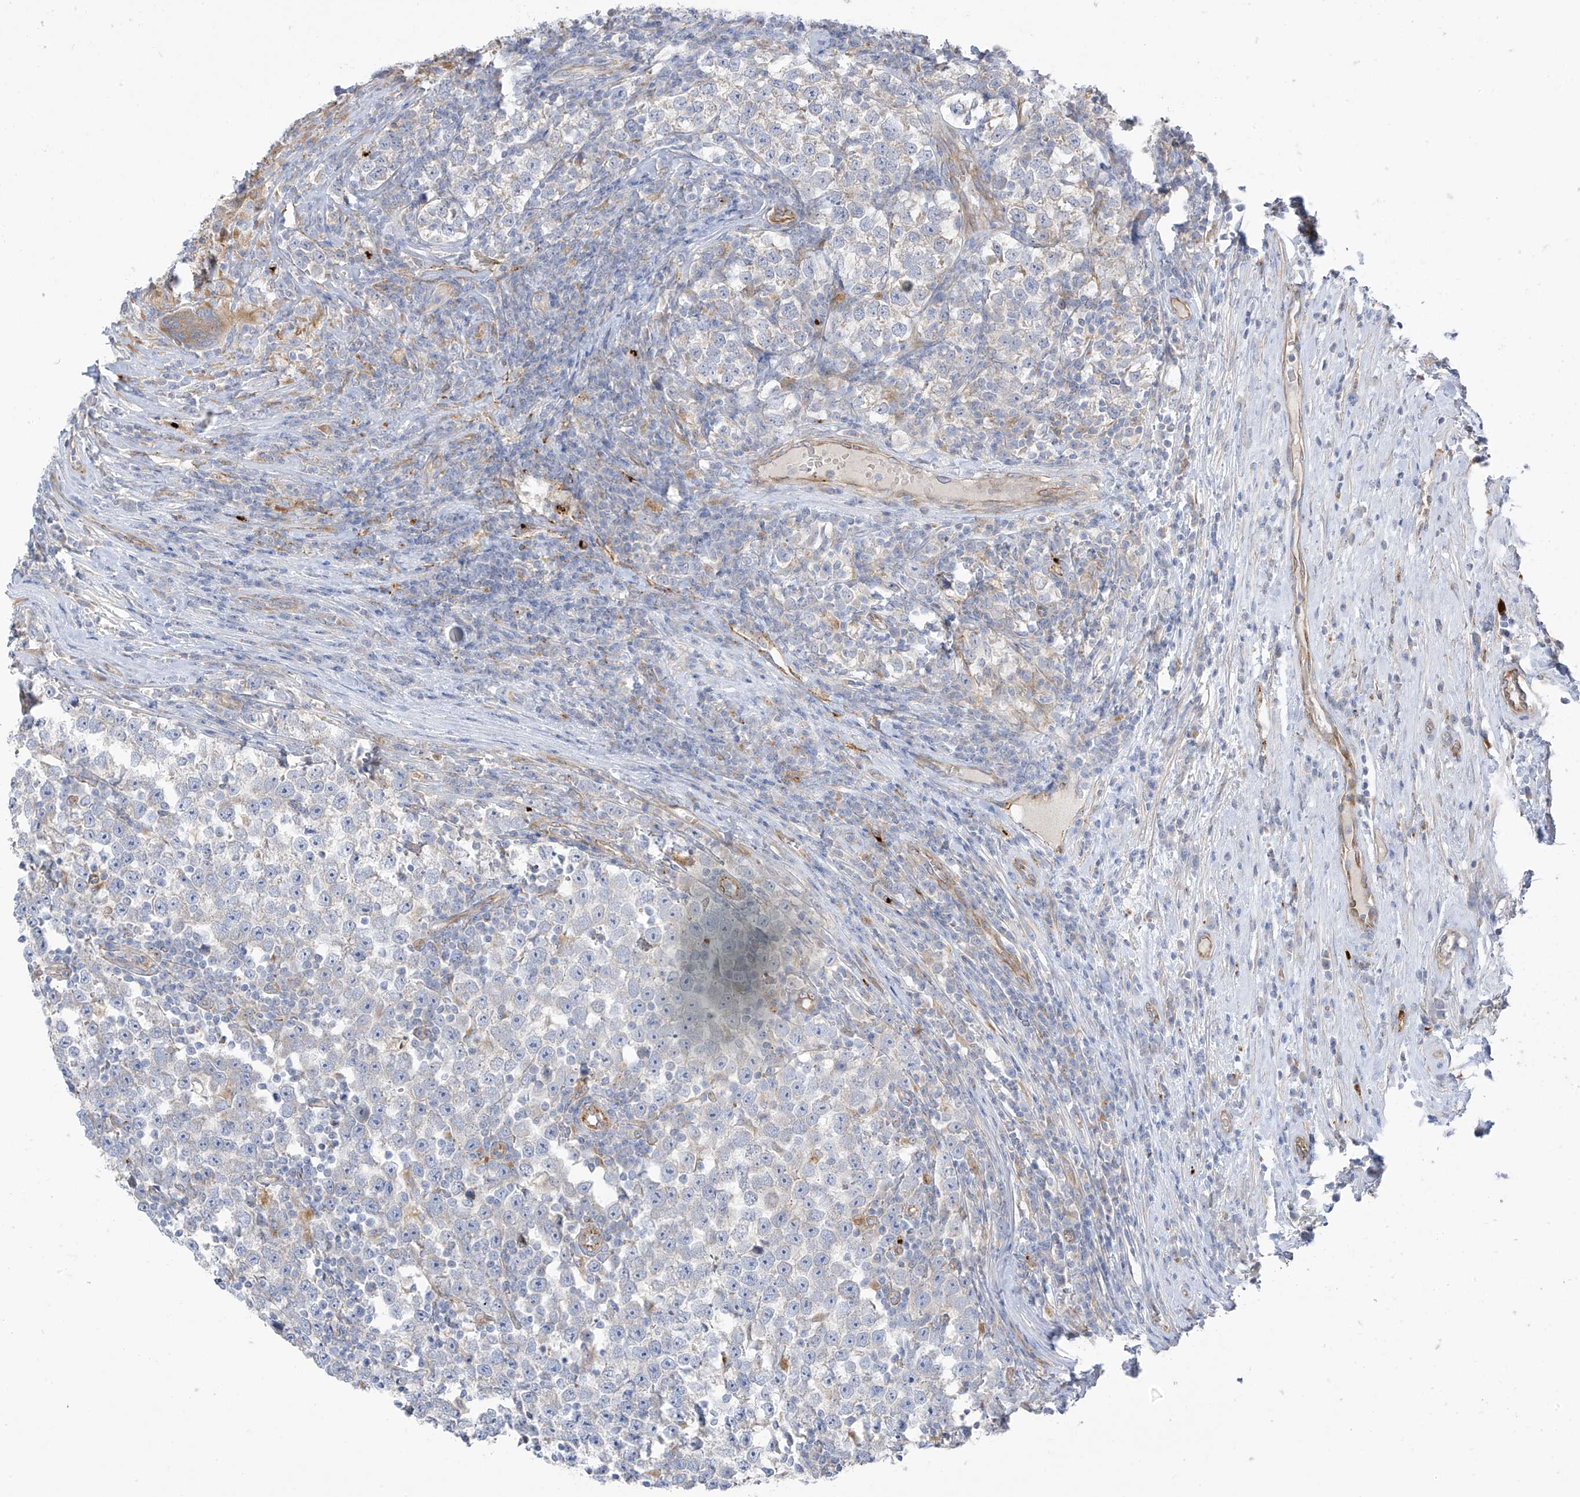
{"staining": {"intensity": "negative", "quantity": "none", "location": "none"}, "tissue": "testis cancer", "cell_type": "Tumor cells", "image_type": "cancer", "snomed": [{"axis": "morphology", "description": "Normal tissue, NOS"}, {"axis": "morphology", "description": "Seminoma, NOS"}, {"axis": "topography", "description": "Testis"}], "caption": "This histopathology image is of testis seminoma stained with immunohistochemistry to label a protein in brown with the nuclei are counter-stained blue. There is no staining in tumor cells.", "gene": "TAL2", "patient": {"sex": "male", "age": 43}}